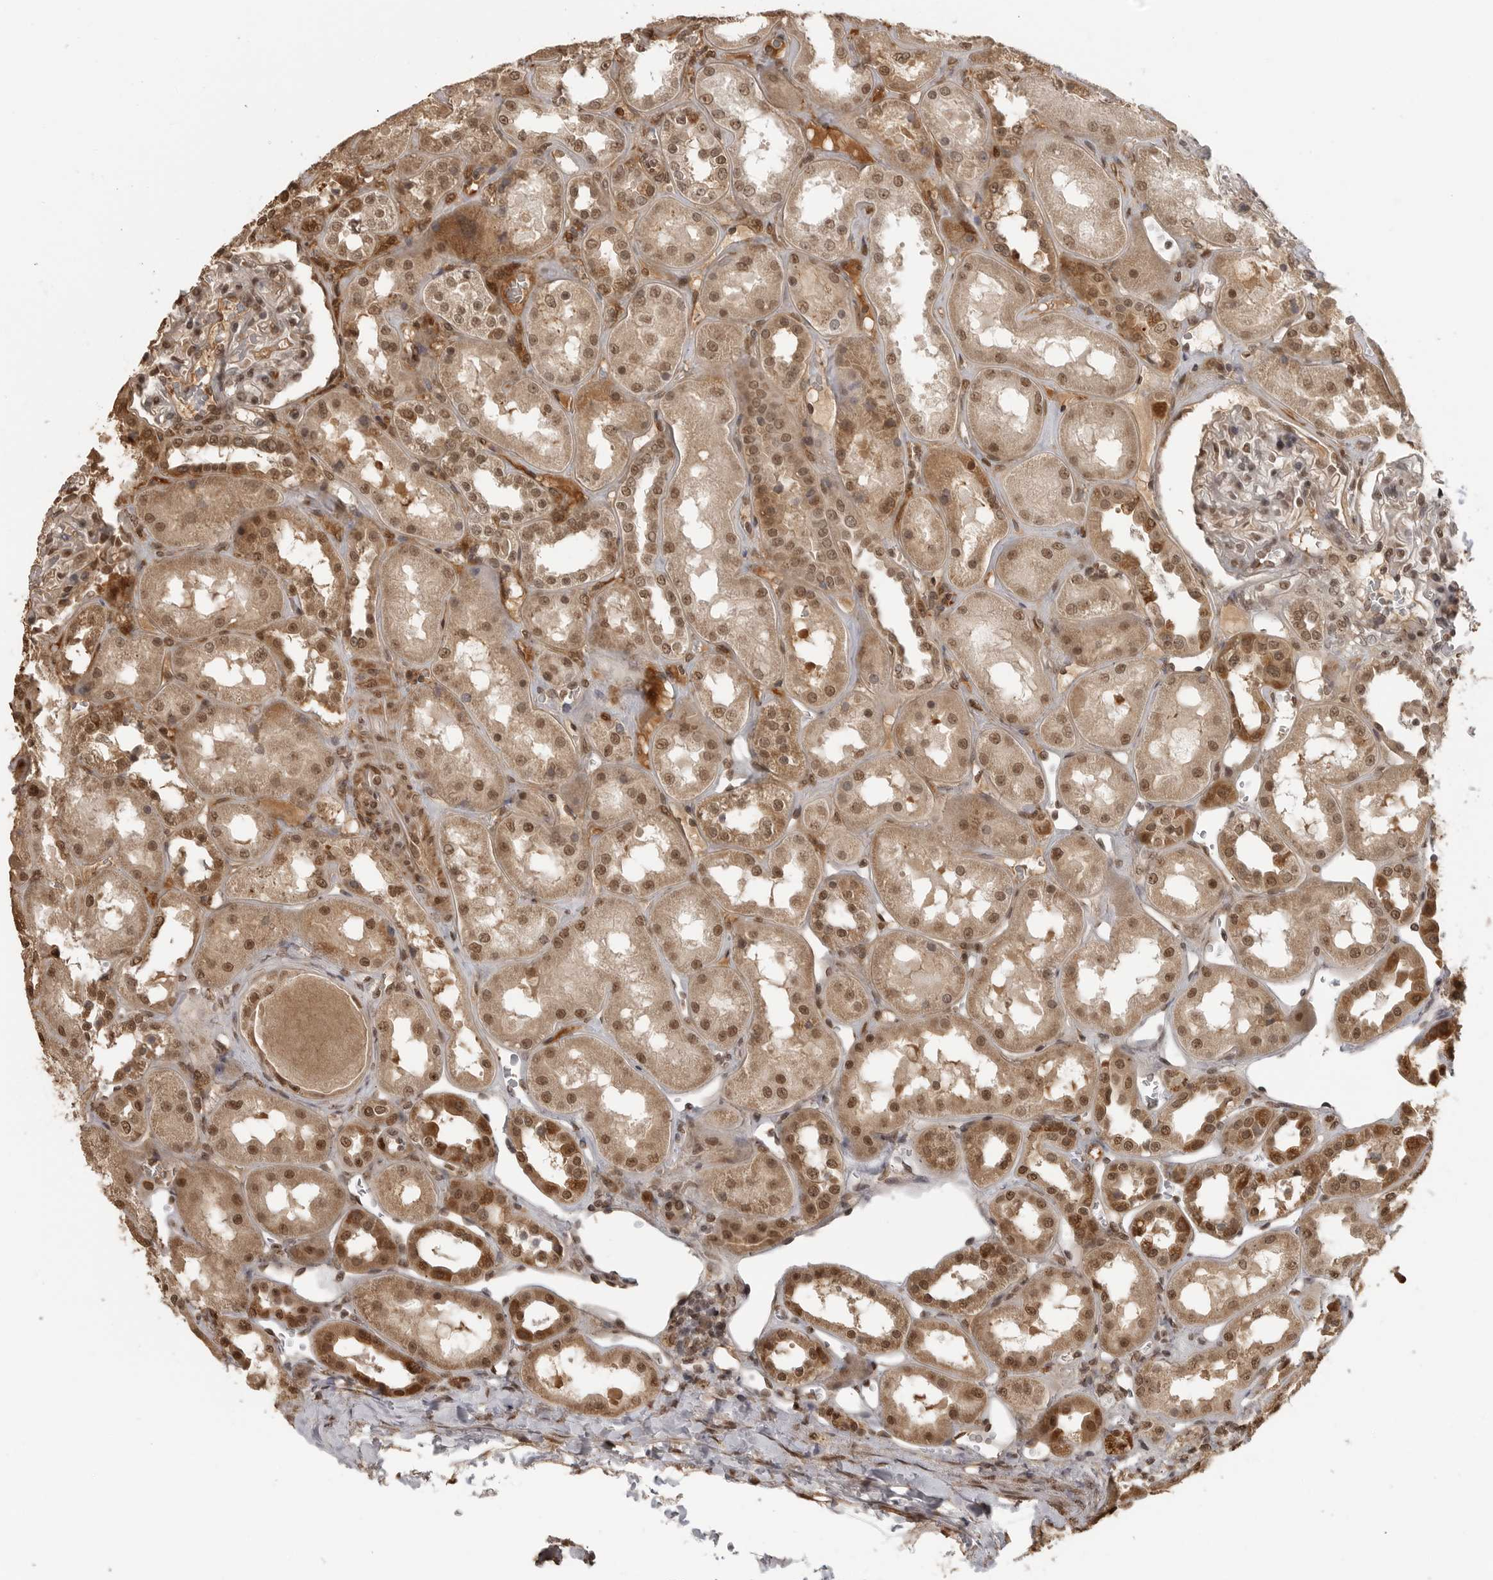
{"staining": {"intensity": "moderate", "quantity": ">75%", "location": "nuclear"}, "tissue": "kidney", "cell_type": "Cells in glomeruli", "image_type": "normal", "snomed": [{"axis": "morphology", "description": "Normal tissue, NOS"}, {"axis": "topography", "description": "Kidney"}], "caption": "Normal kidney demonstrates moderate nuclear positivity in approximately >75% of cells in glomeruli (IHC, brightfield microscopy, high magnification)..", "gene": "CLOCK", "patient": {"sex": "male", "age": 70}}